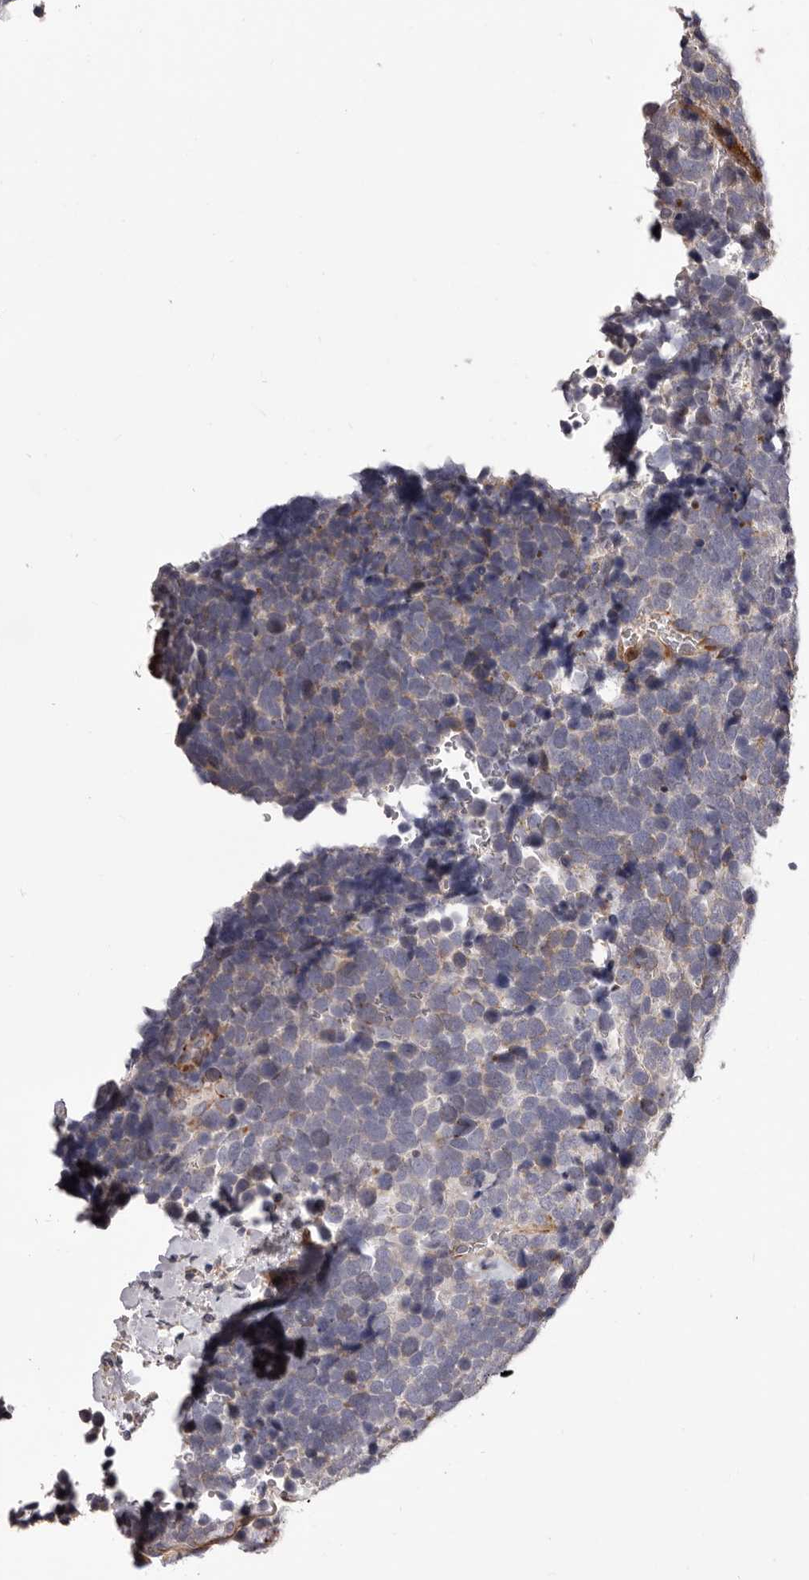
{"staining": {"intensity": "negative", "quantity": "none", "location": "none"}, "tissue": "urothelial cancer", "cell_type": "Tumor cells", "image_type": "cancer", "snomed": [{"axis": "morphology", "description": "Urothelial carcinoma, High grade"}, {"axis": "topography", "description": "Urinary bladder"}], "caption": "Immunohistochemistry photomicrograph of urothelial cancer stained for a protein (brown), which shows no expression in tumor cells. The staining was performed using DAB to visualize the protein expression in brown, while the nuclei were stained in blue with hematoxylin (Magnification: 20x).", "gene": "ALPK1", "patient": {"sex": "female", "age": 82}}